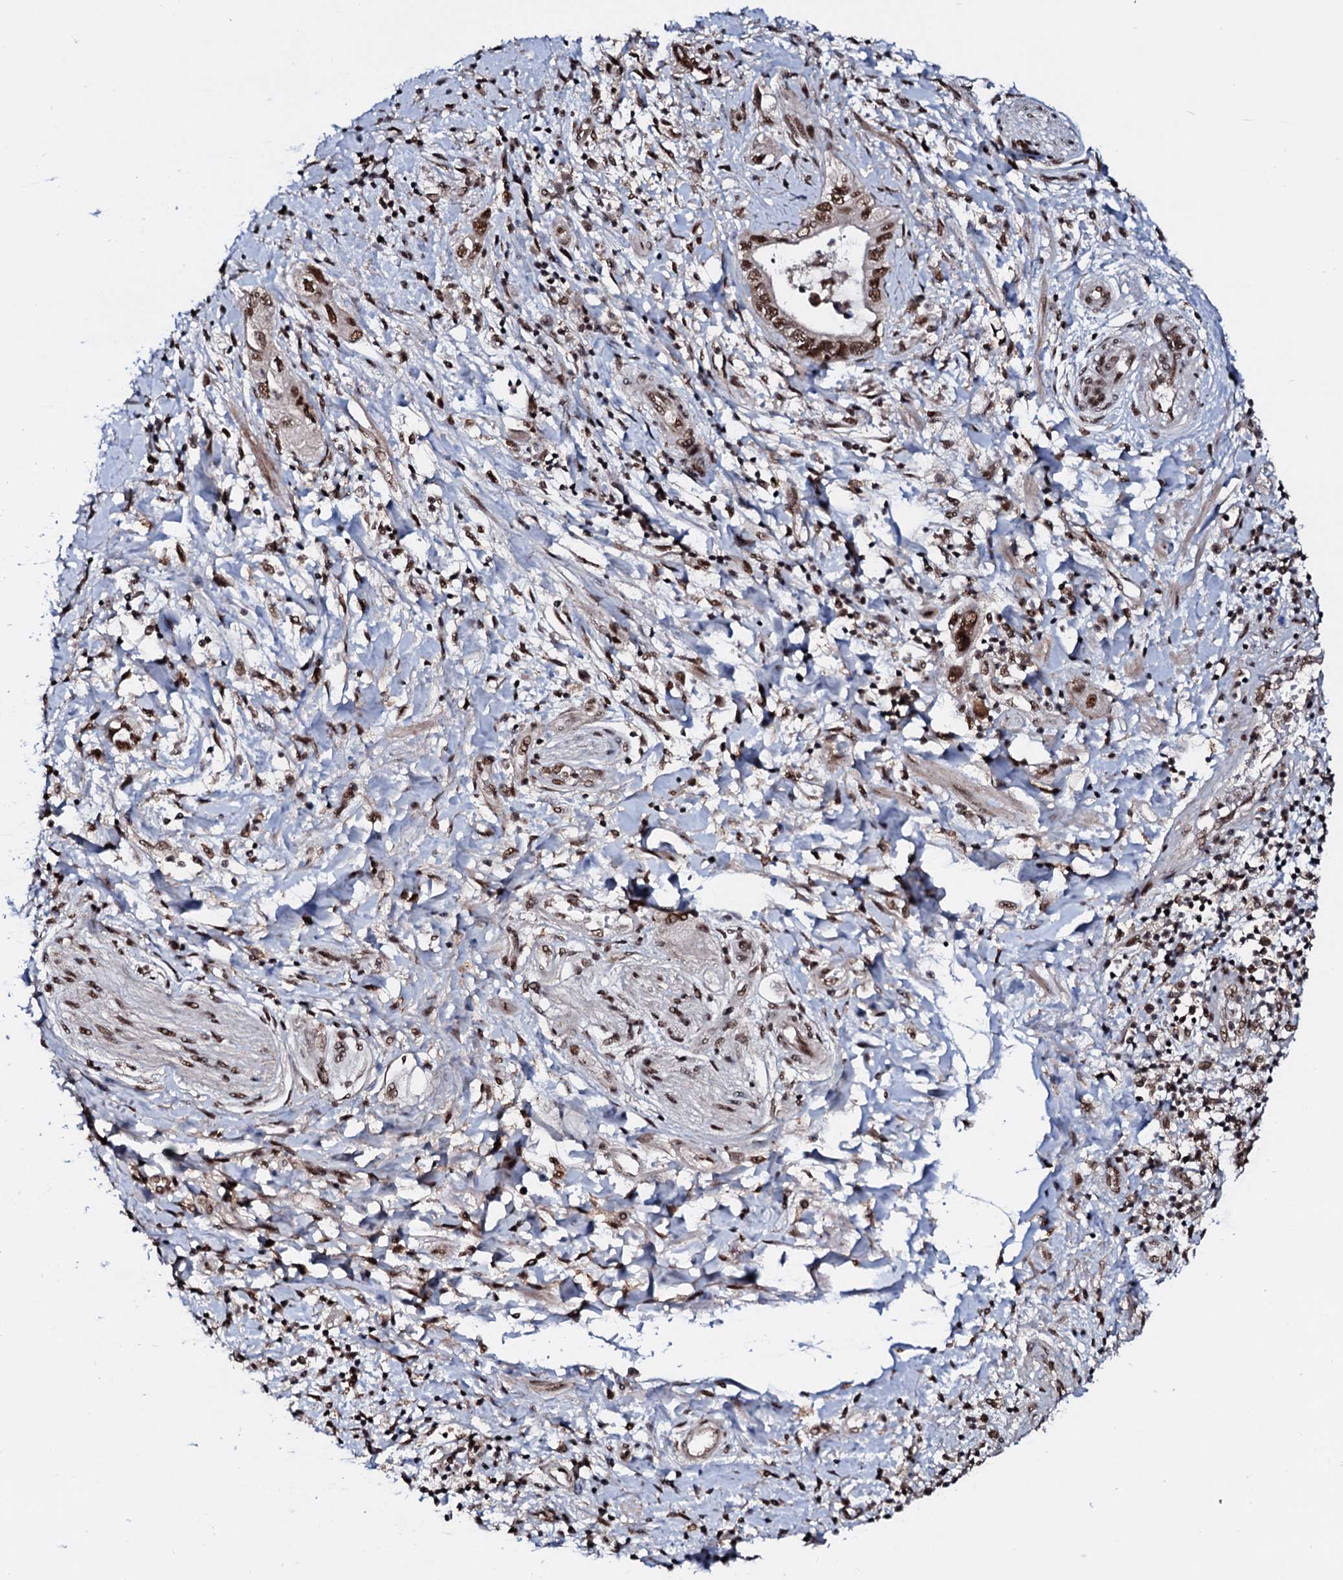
{"staining": {"intensity": "moderate", "quantity": ">75%", "location": "nuclear"}, "tissue": "pancreatic cancer", "cell_type": "Tumor cells", "image_type": "cancer", "snomed": [{"axis": "morphology", "description": "Adenocarcinoma, NOS"}, {"axis": "topography", "description": "Pancreas"}], "caption": "IHC photomicrograph of pancreatic cancer stained for a protein (brown), which exhibits medium levels of moderate nuclear positivity in approximately >75% of tumor cells.", "gene": "PRPF18", "patient": {"sex": "female", "age": 73}}